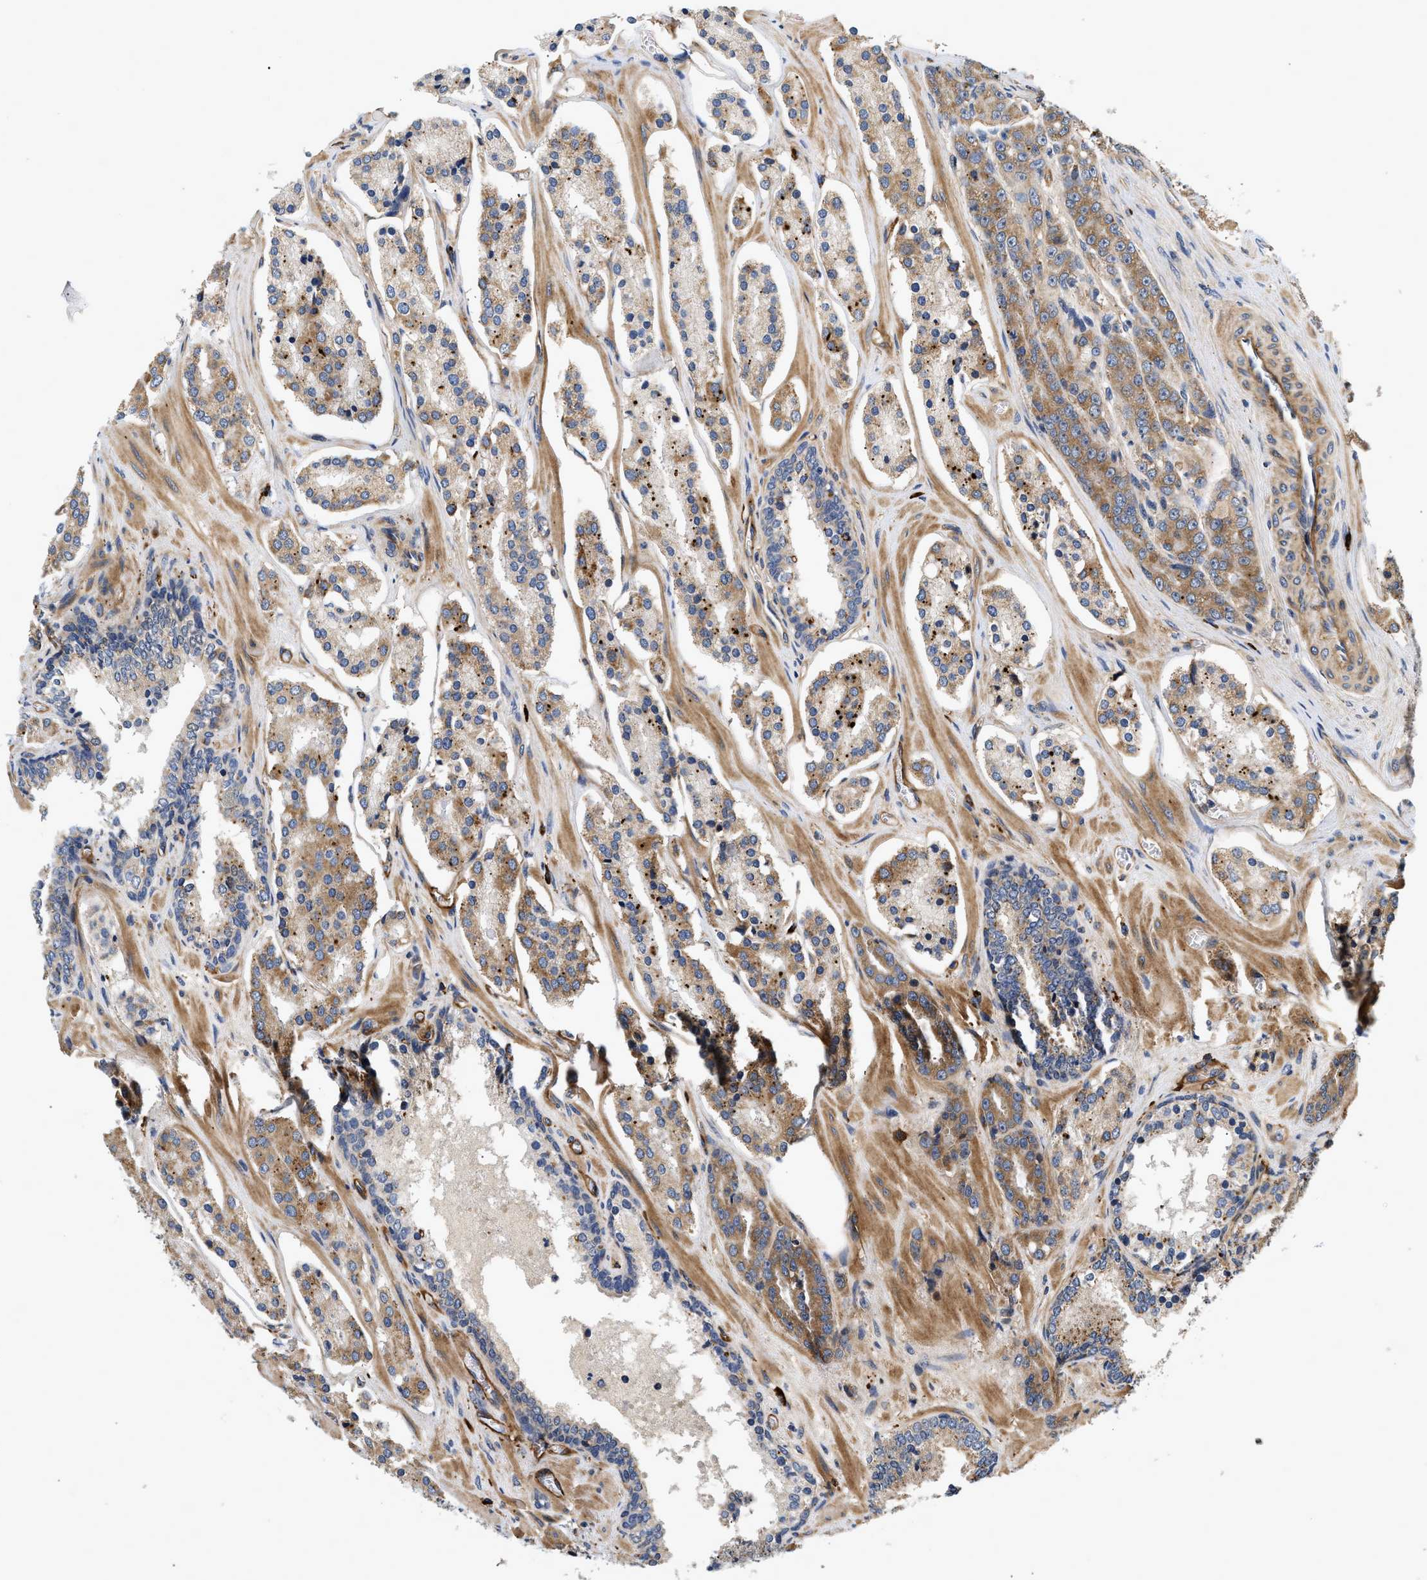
{"staining": {"intensity": "moderate", "quantity": "25%-75%", "location": "cytoplasmic/membranous"}, "tissue": "prostate cancer", "cell_type": "Tumor cells", "image_type": "cancer", "snomed": [{"axis": "morphology", "description": "Adenocarcinoma, High grade"}, {"axis": "topography", "description": "Prostate"}], "caption": "Tumor cells show medium levels of moderate cytoplasmic/membranous positivity in about 25%-75% of cells in high-grade adenocarcinoma (prostate).", "gene": "NME6", "patient": {"sex": "male", "age": 60}}